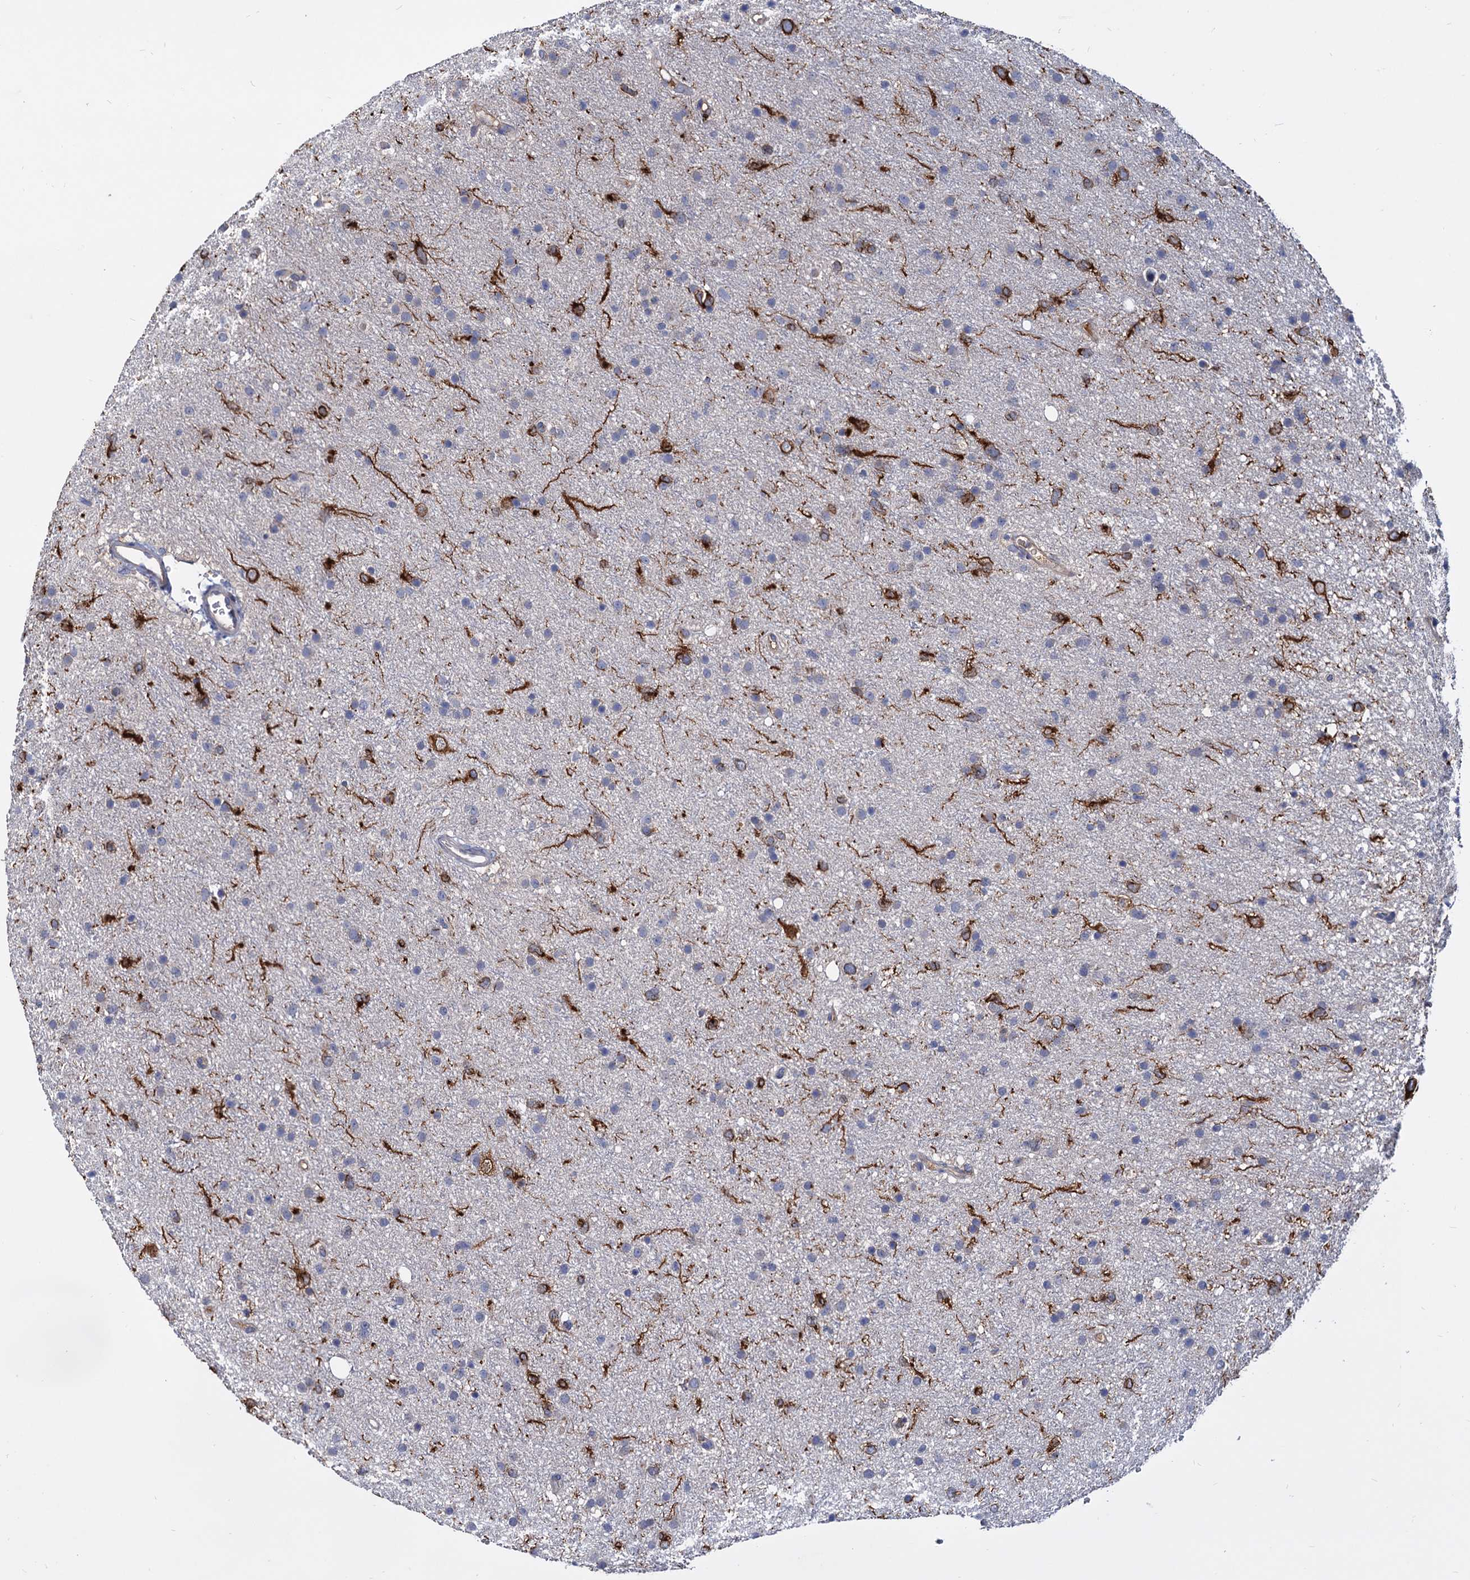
{"staining": {"intensity": "negative", "quantity": "none", "location": "none"}, "tissue": "glioma", "cell_type": "Tumor cells", "image_type": "cancer", "snomed": [{"axis": "morphology", "description": "Glioma, malignant, Low grade"}, {"axis": "topography", "description": "Cerebral cortex"}], "caption": "The image shows no significant positivity in tumor cells of glioma.", "gene": "NPAS4", "patient": {"sex": "female", "age": 39}}